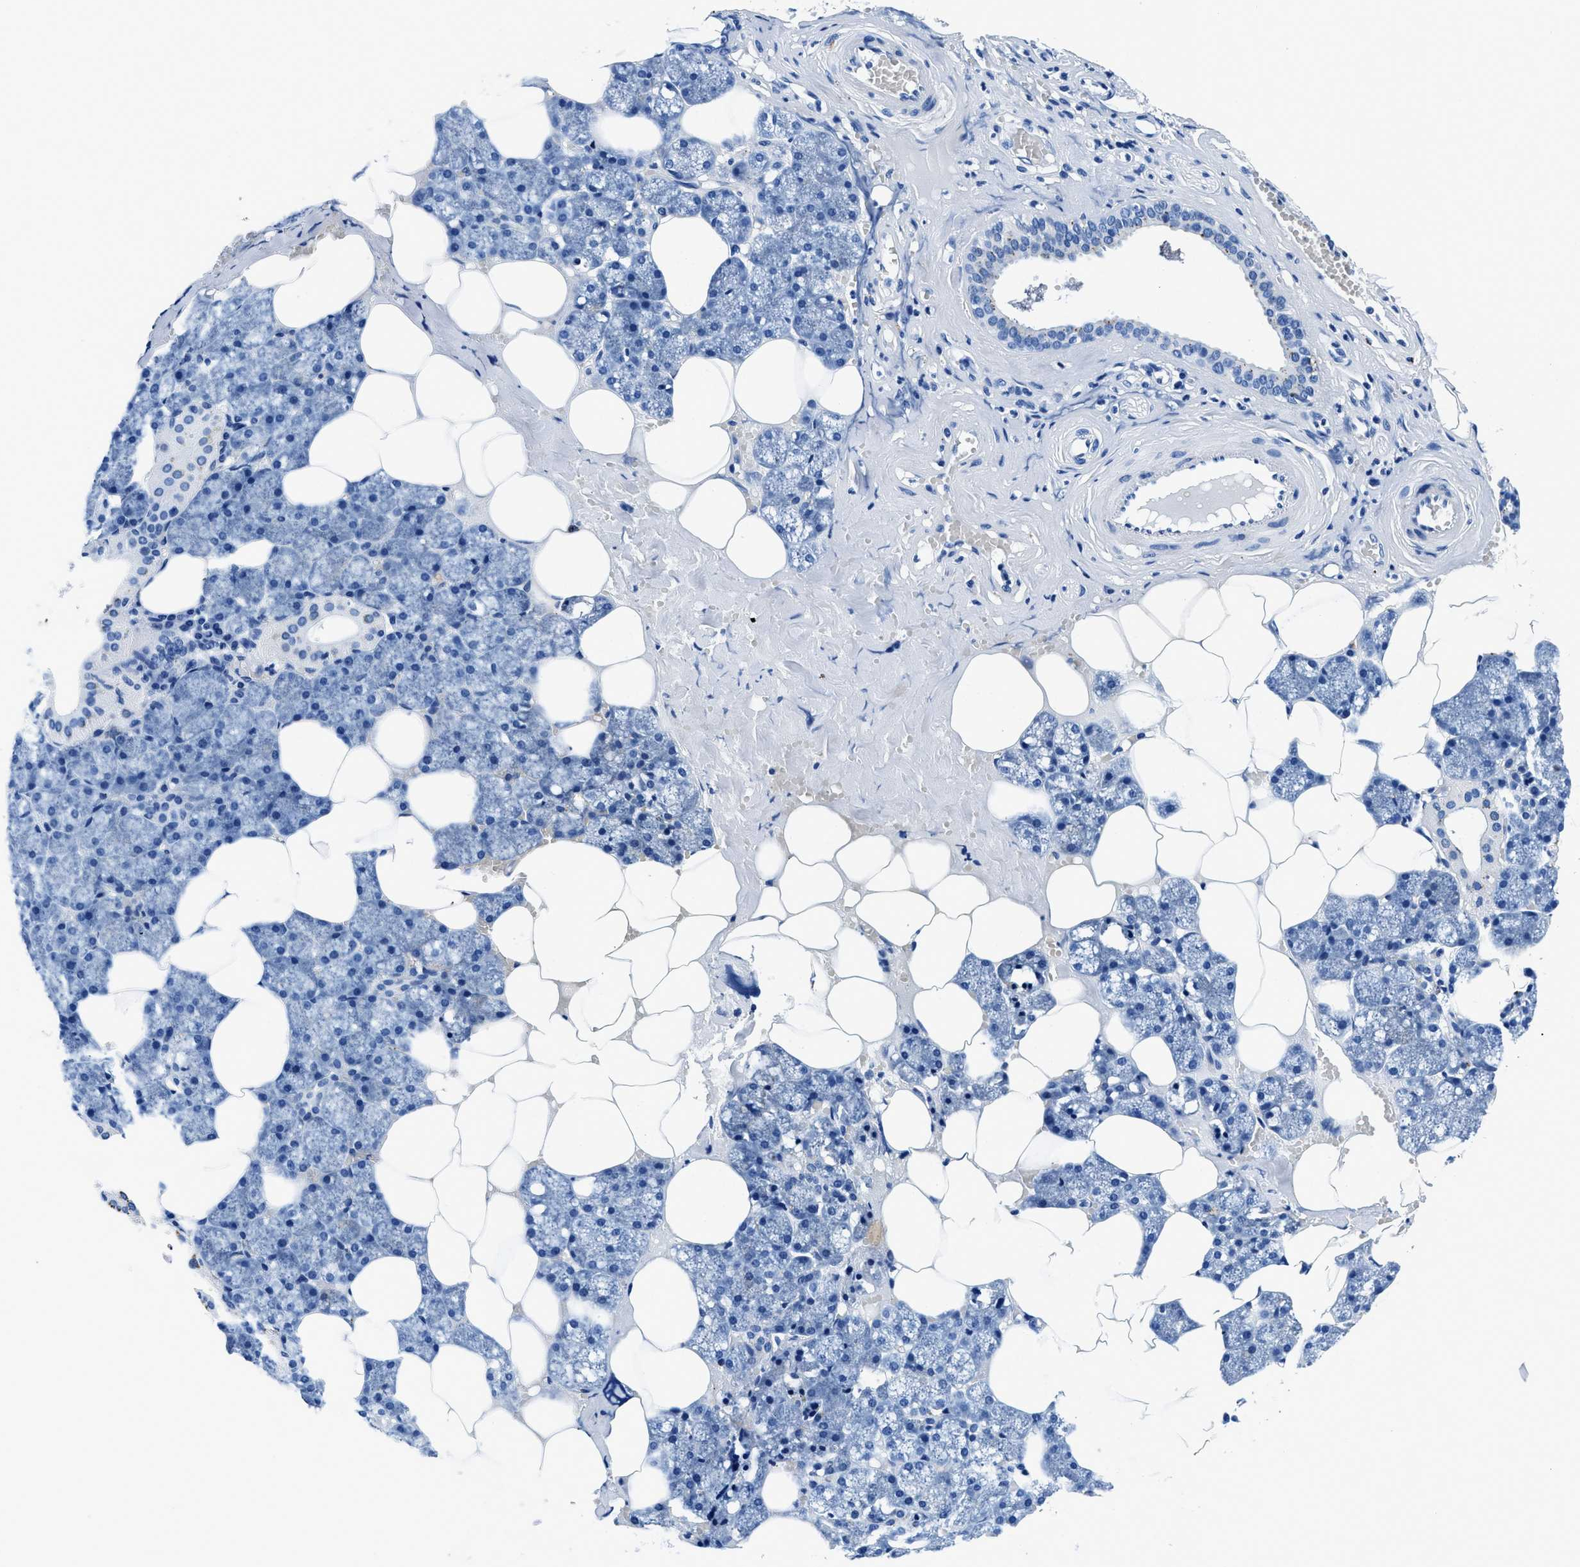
{"staining": {"intensity": "negative", "quantity": "none", "location": "none"}, "tissue": "salivary gland", "cell_type": "Glandular cells", "image_type": "normal", "snomed": [{"axis": "morphology", "description": "Normal tissue, NOS"}, {"axis": "topography", "description": "Salivary gland"}], "caption": "Immunohistochemistry (IHC) image of unremarkable salivary gland stained for a protein (brown), which demonstrates no expression in glandular cells.", "gene": "OR14K1", "patient": {"sex": "male", "age": 62}}